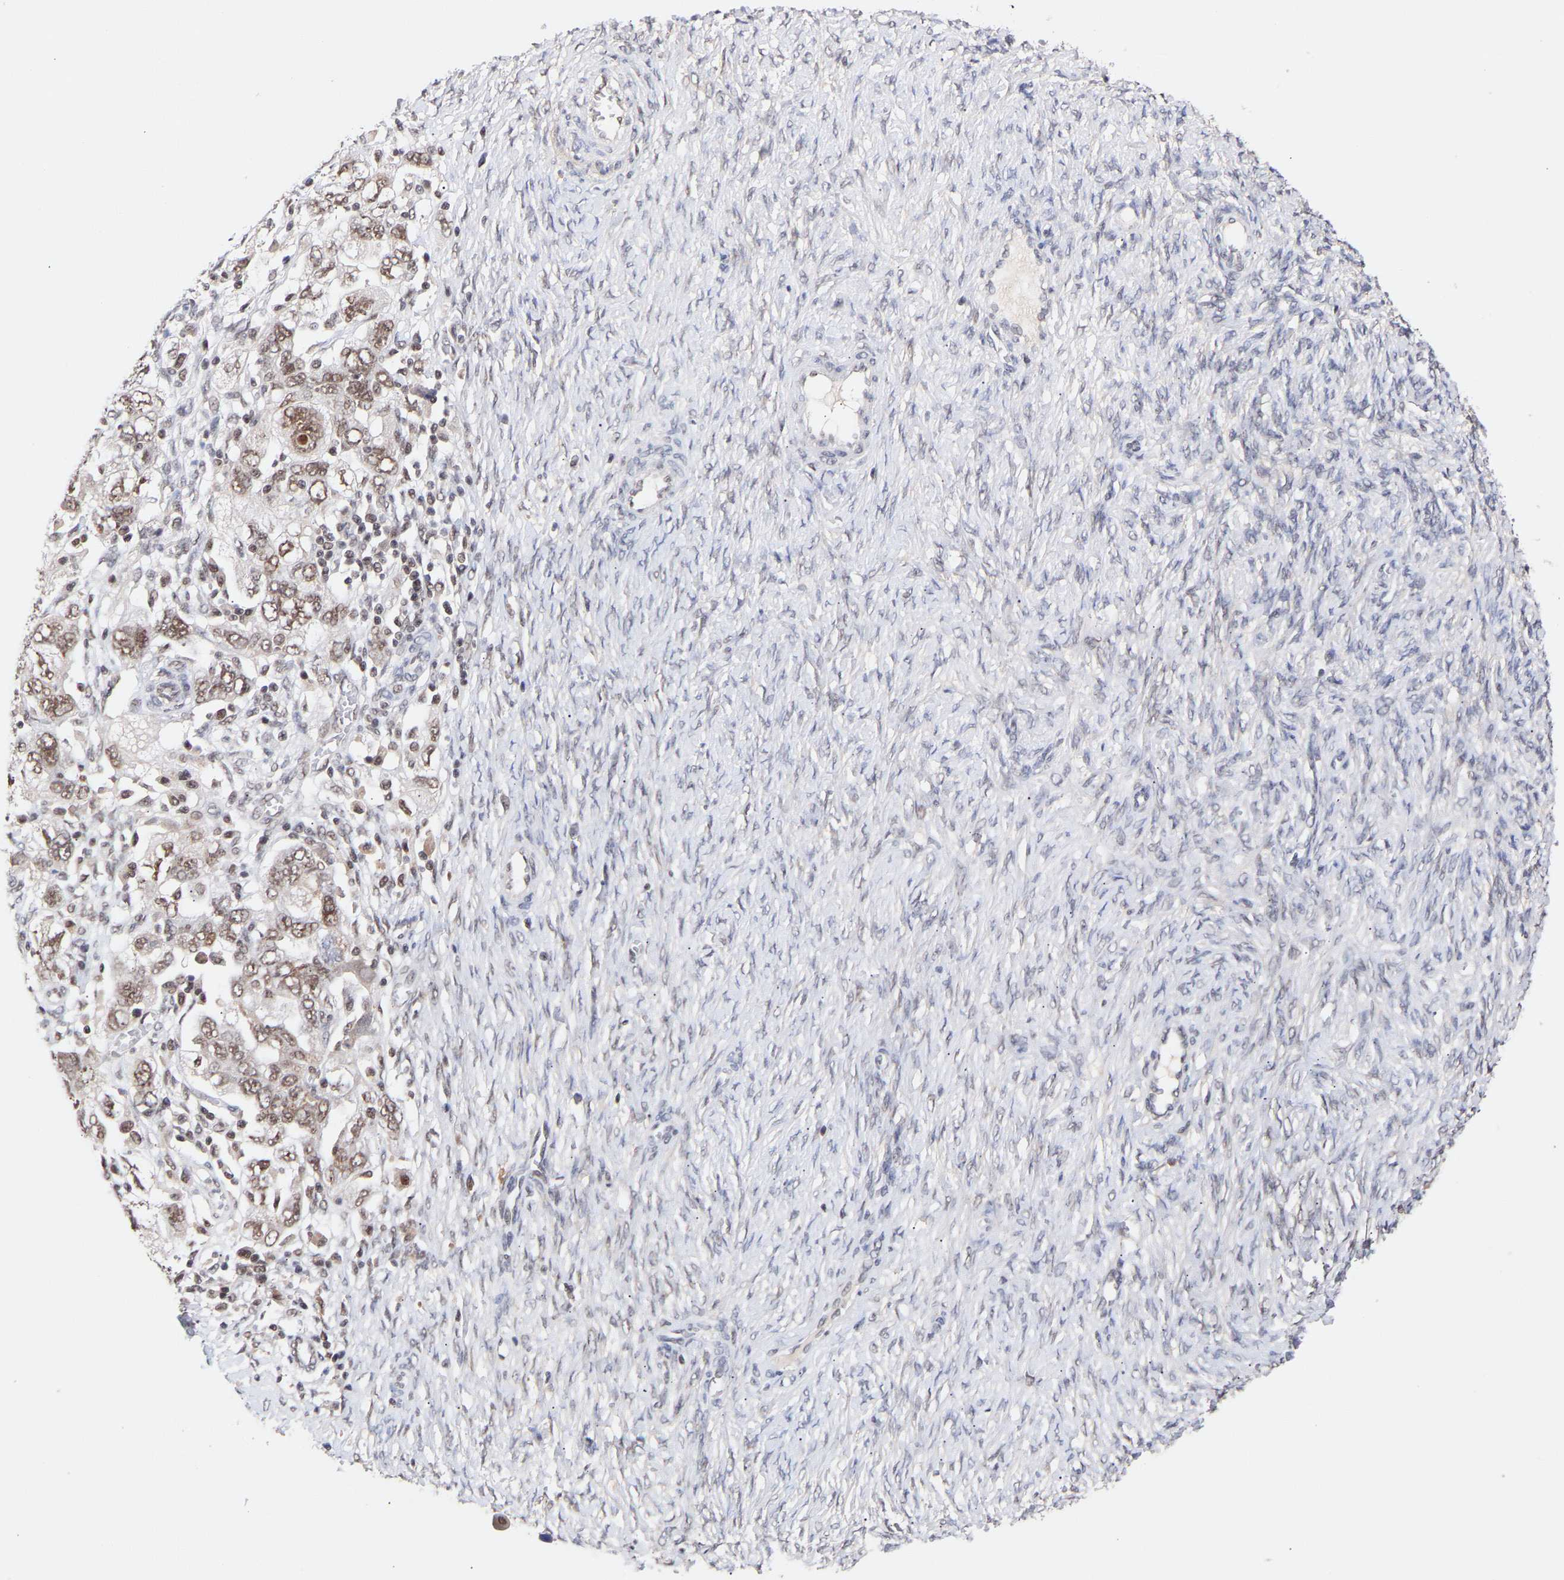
{"staining": {"intensity": "moderate", "quantity": ">75%", "location": "nuclear"}, "tissue": "ovarian cancer", "cell_type": "Tumor cells", "image_type": "cancer", "snomed": [{"axis": "morphology", "description": "Carcinoma, NOS"}, {"axis": "morphology", "description": "Cystadenocarcinoma, serous, NOS"}, {"axis": "topography", "description": "Ovary"}], "caption": "Immunohistochemical staining of ovarian serous cystadenocarcinoma demonstrates medium levels of moderate nuclear protein expression in about >75% of tumor cells.", "gene": "RBM15", "patient": {"sex": "female", "age": 69}}